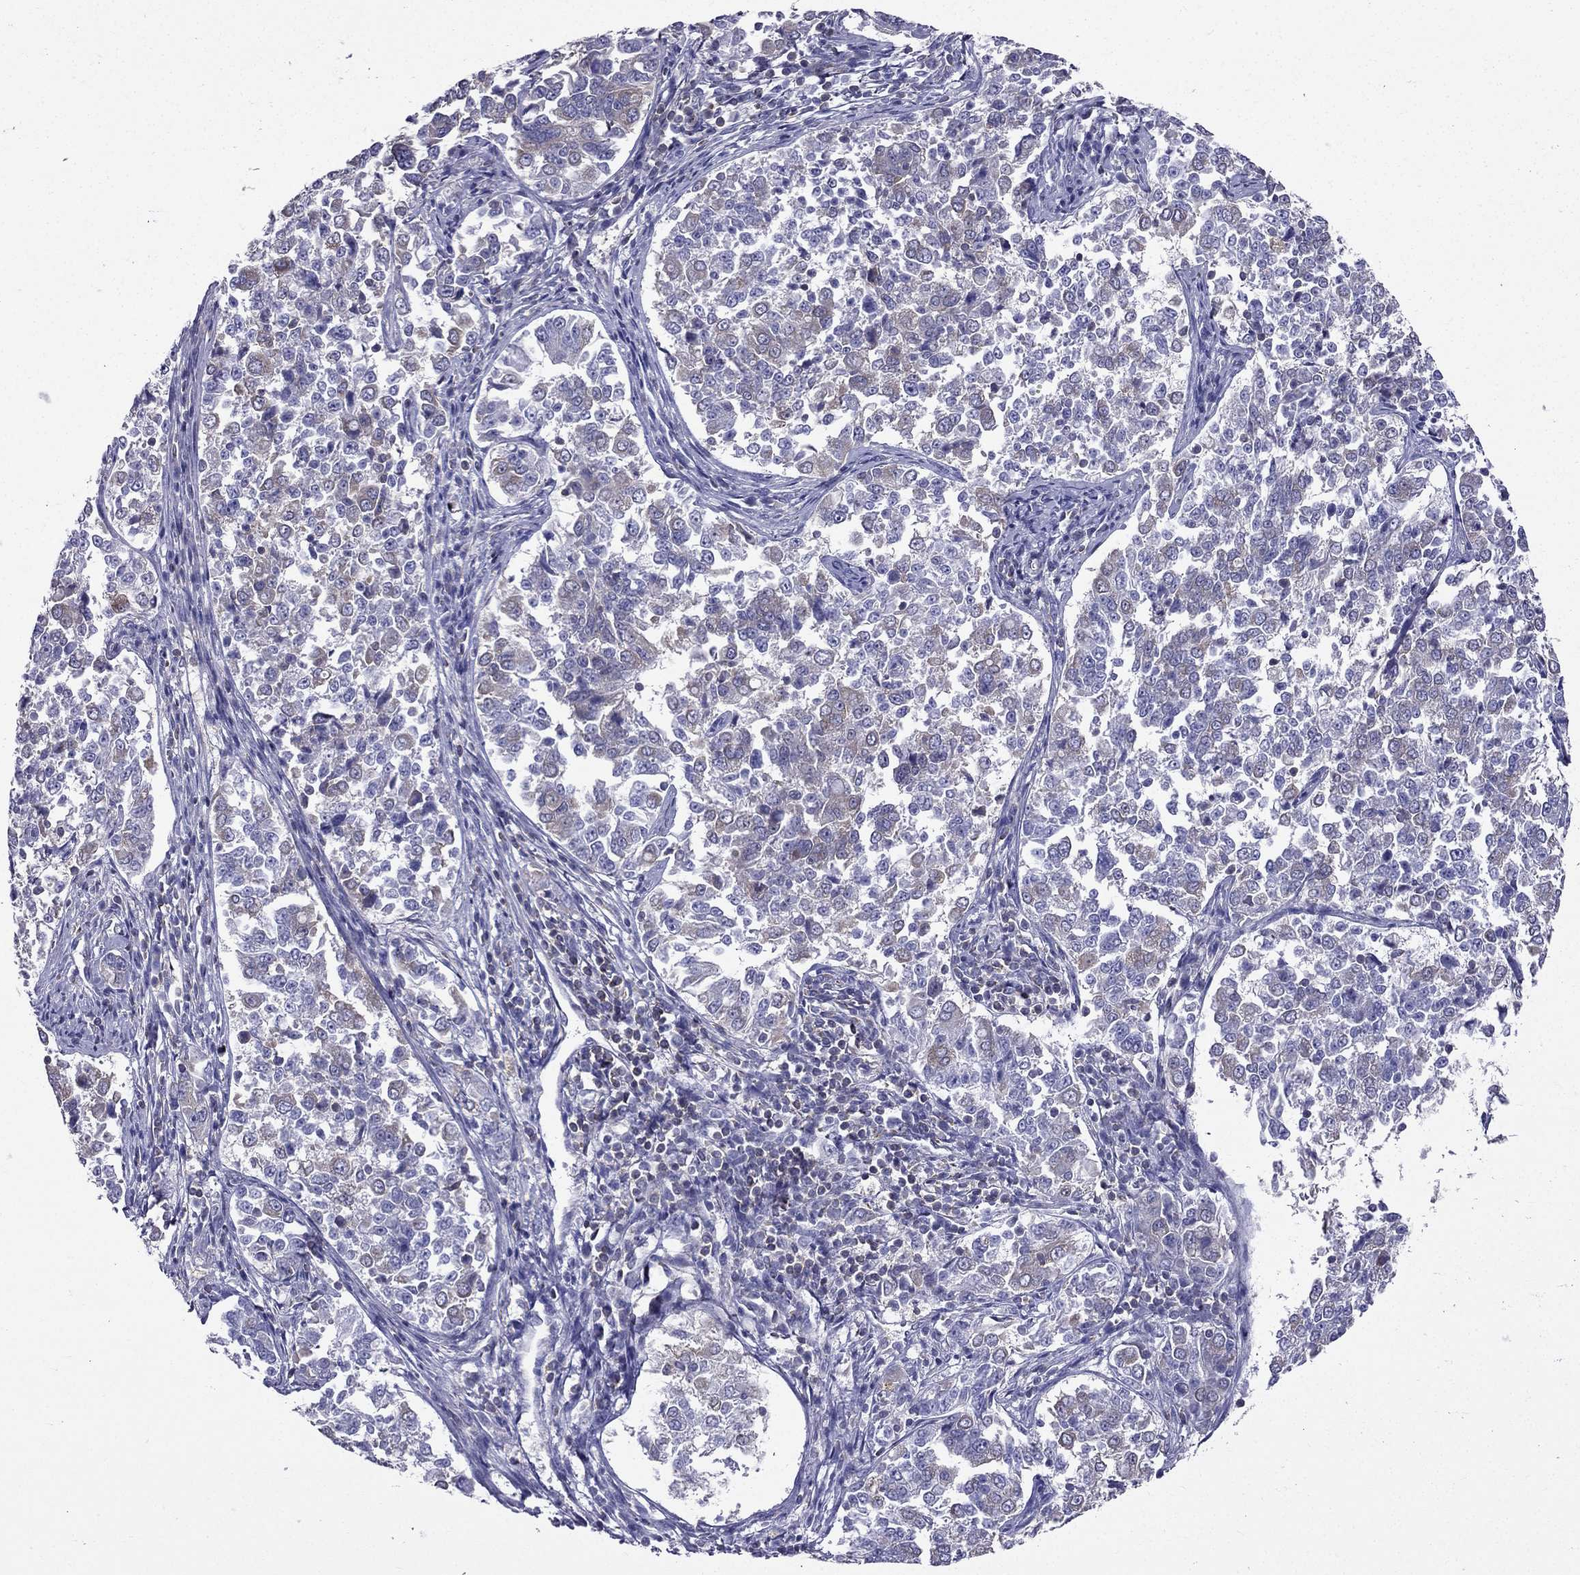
{"staining": {"intensity": "weak", "quantity": "<25%", "location": "cytoplasmic/membranous"}, "tissue": "endometrial cancer", "cell_type": "Tumor cells", "image_type": "cancer", "snomed": [{"axis": "morphology", "description": "Adenocarcinoma, NOS"}, {"axis": "topography", "description": "Endometrium"}], "caption": "DAB immunohistochemical staining of human endometrial adenocarcinoma shows no significant staining in tumor cells. (Stains: DAB immunohistochemistry (IHC) with hematoxylin counter stain, Microscopy: brightfield microscopy at high magnification).", "gene": "AAK1", "patient": {"sex": "female", "age": 43}}